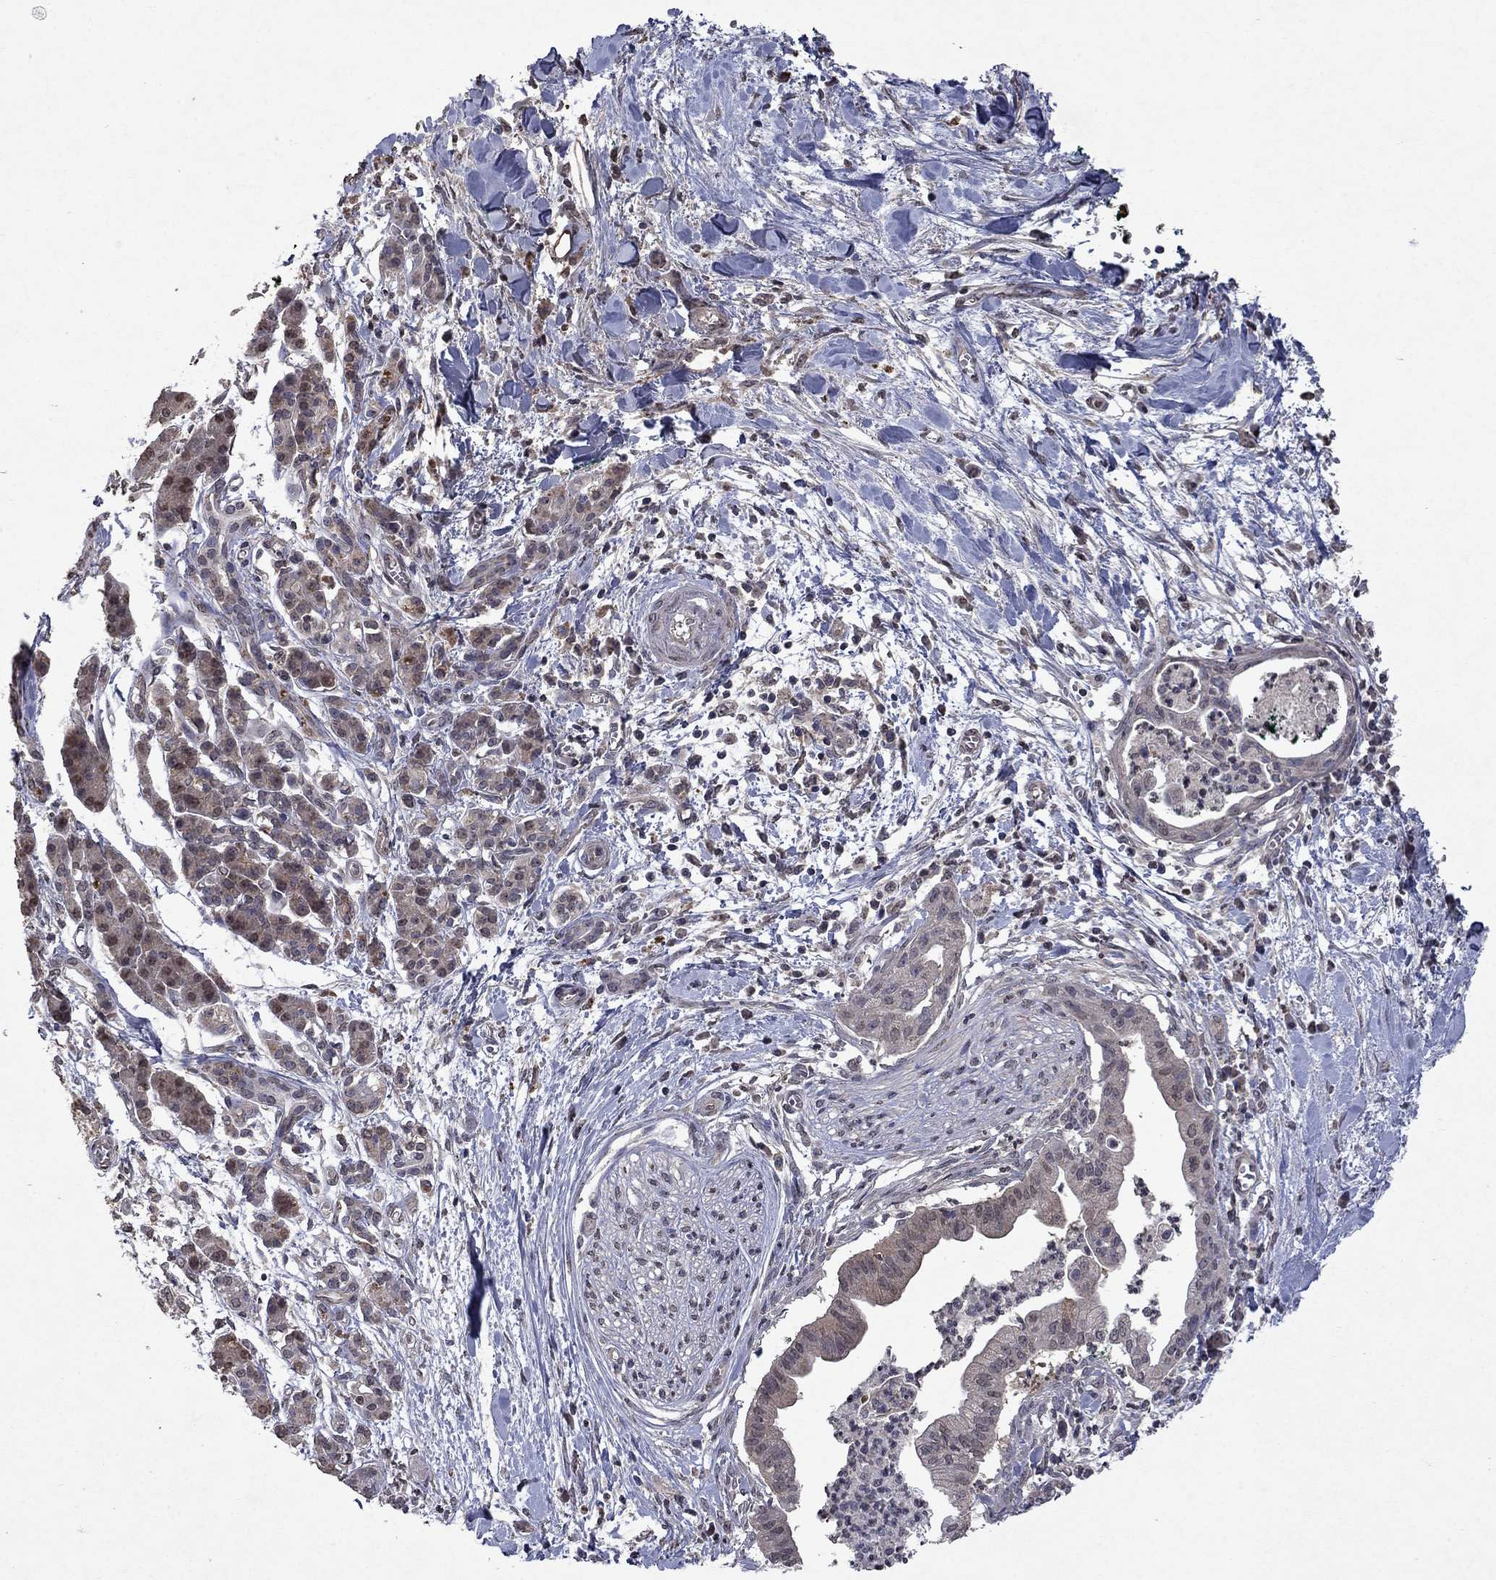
{"staining": {"intensity": "moderate", "quantity": "<25%", "location": "nuclear"}, "tissue": "pancreatic cancer", "cell_type": "Tumor cells", "image_type": "cancer", "snomed": [{"axis": "morphology", "description": "Normal tissue, NOS"}, {"axis": "morphology", "description": "Adenocarcinoma, NOS"}, {"axis": "topography", "description": "Lymph node"}, {"axis": "topography", "description": "Pancreas"}], "caption": "Brown immunohistochemical staining in pancreatic cancer displays moderate nuclear positivity in approximately <25% of tumor cells.", "gene": "TTC38", "patient": {"sex": "female", "age": 58}}